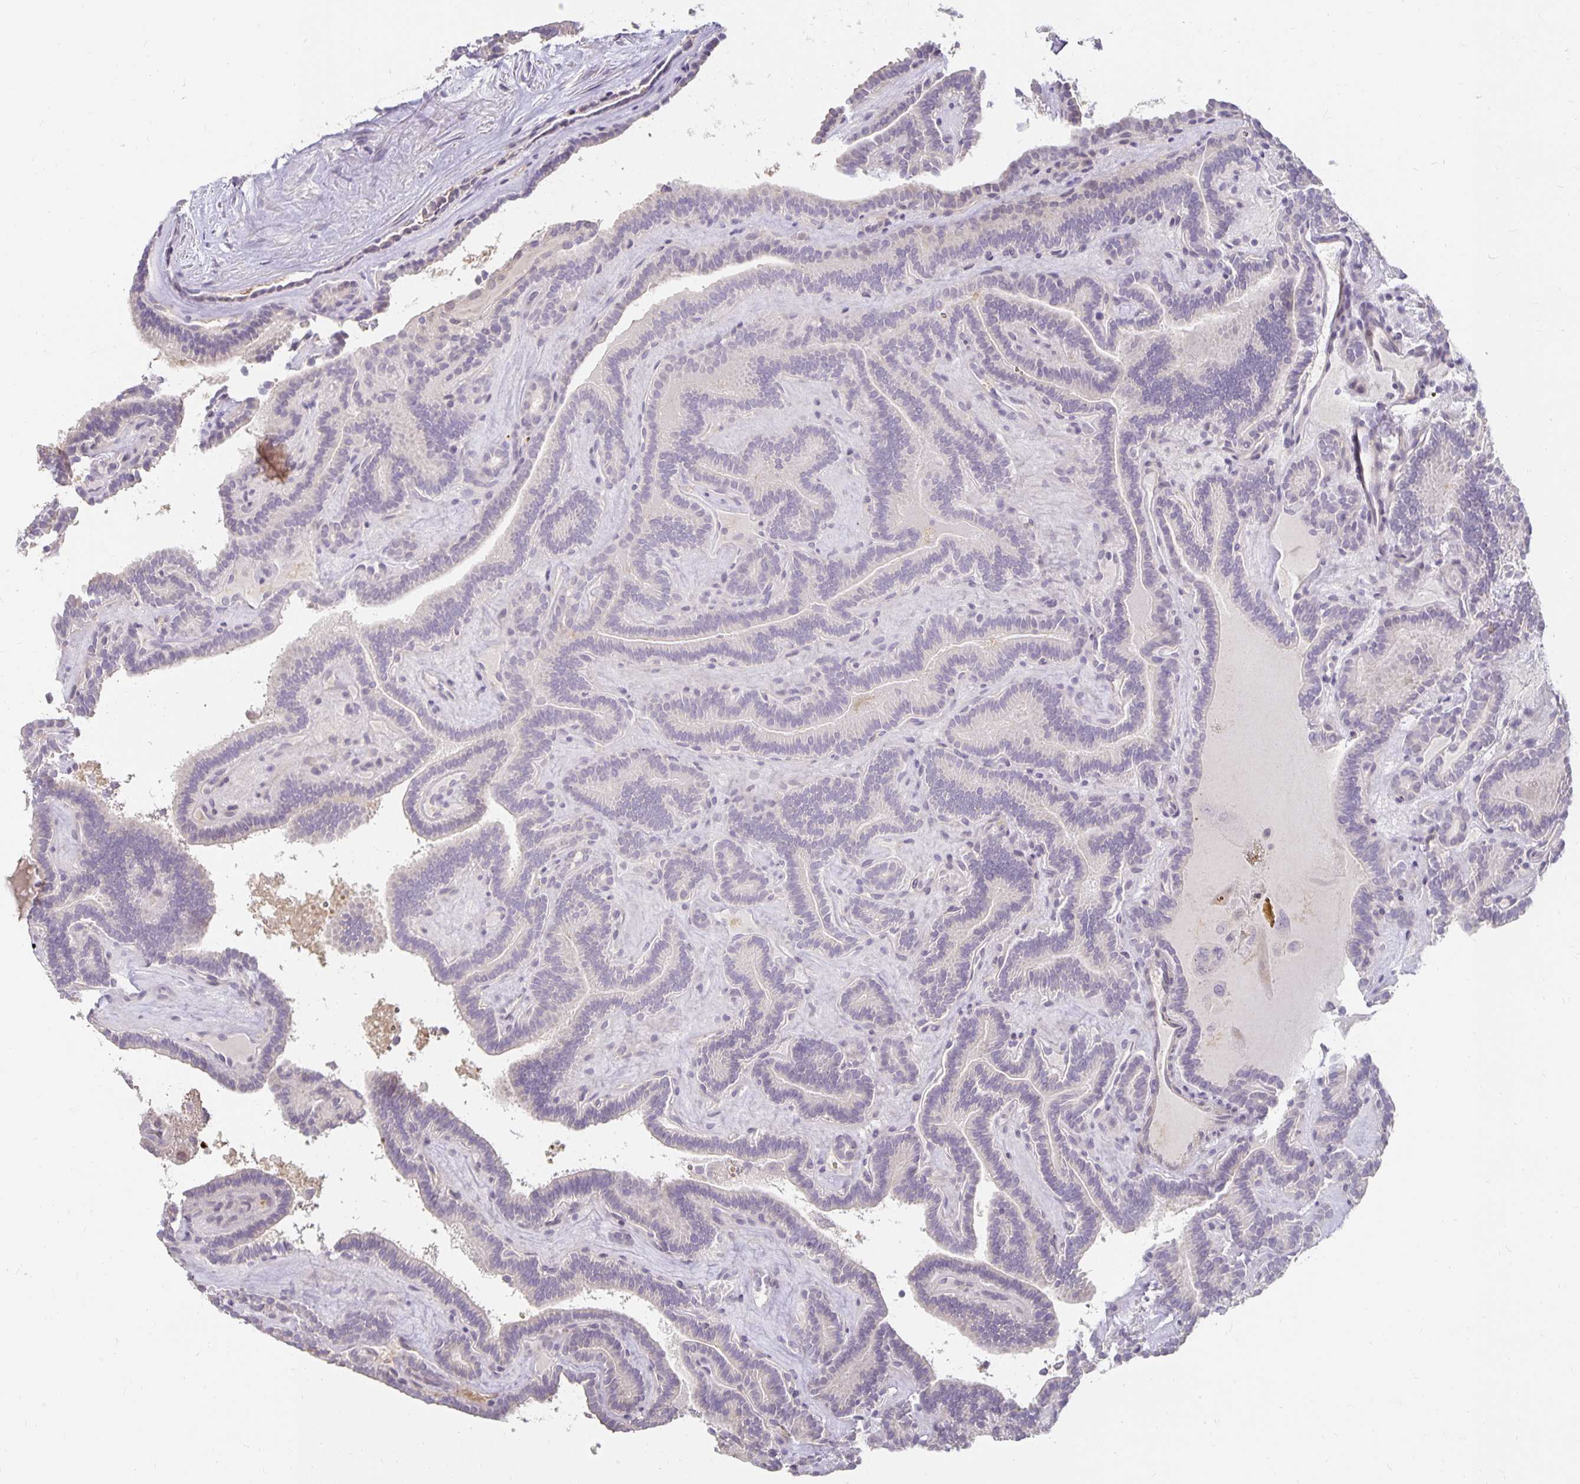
{"staining": {"intensity": "negative", "quantity": "none", "location": "none"}, "tissue": "thyroid cancer", "cell_type": "Tumor cells", "image_type": "cancer", "snomed": [{"axis": "morphology", "description": "Papillary adenocarcinoma, NOS"}, {"axis": "topography", "description": "Thyroid gland"}], "caption": "Immunohistochemical staining of human thyroid cancer (papillary adenocarcinoma) reveals no significant staining in tumor cells.", "gene": "CST6", "patient": {"sex": "female", "age": 21}}